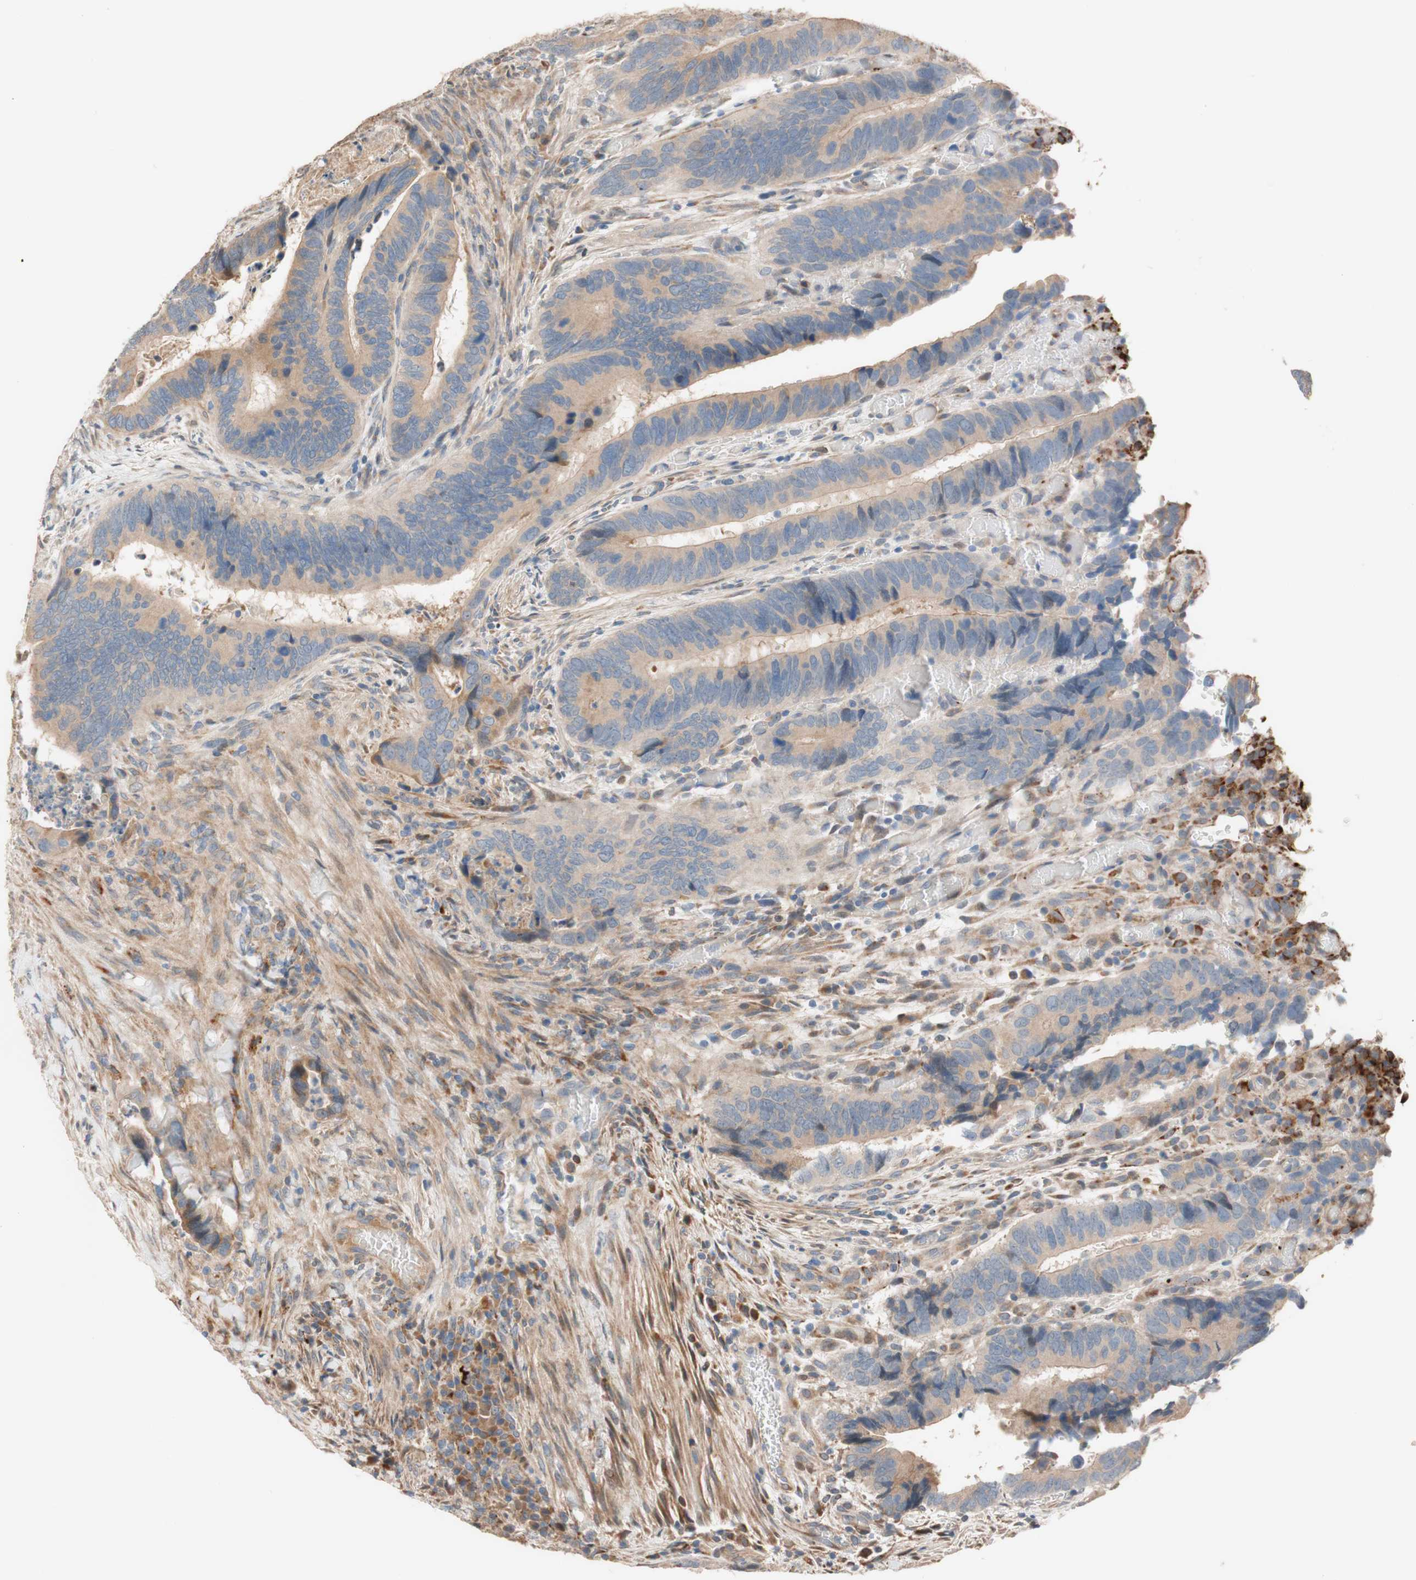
{"staining": {"intensity": "negative", "quantity": "none", "location": "none"}, "tissue": "colorectal cancer", "cell_type": "Tumor cells", "image_type": "cancer", "snomed": [{"axis": "morphology", "description": "Adenocarcinoma, NOS"}, {"axis": "topography", "description": "Colon"}], "caption": "High power microscopy histopathology image of an IHC image of colorectal cancer (adenocarcinoma), revealing no significant expression in tumor cells.", "gene": "PTPN21", "patient": {"sex": "male", "age": 72}}